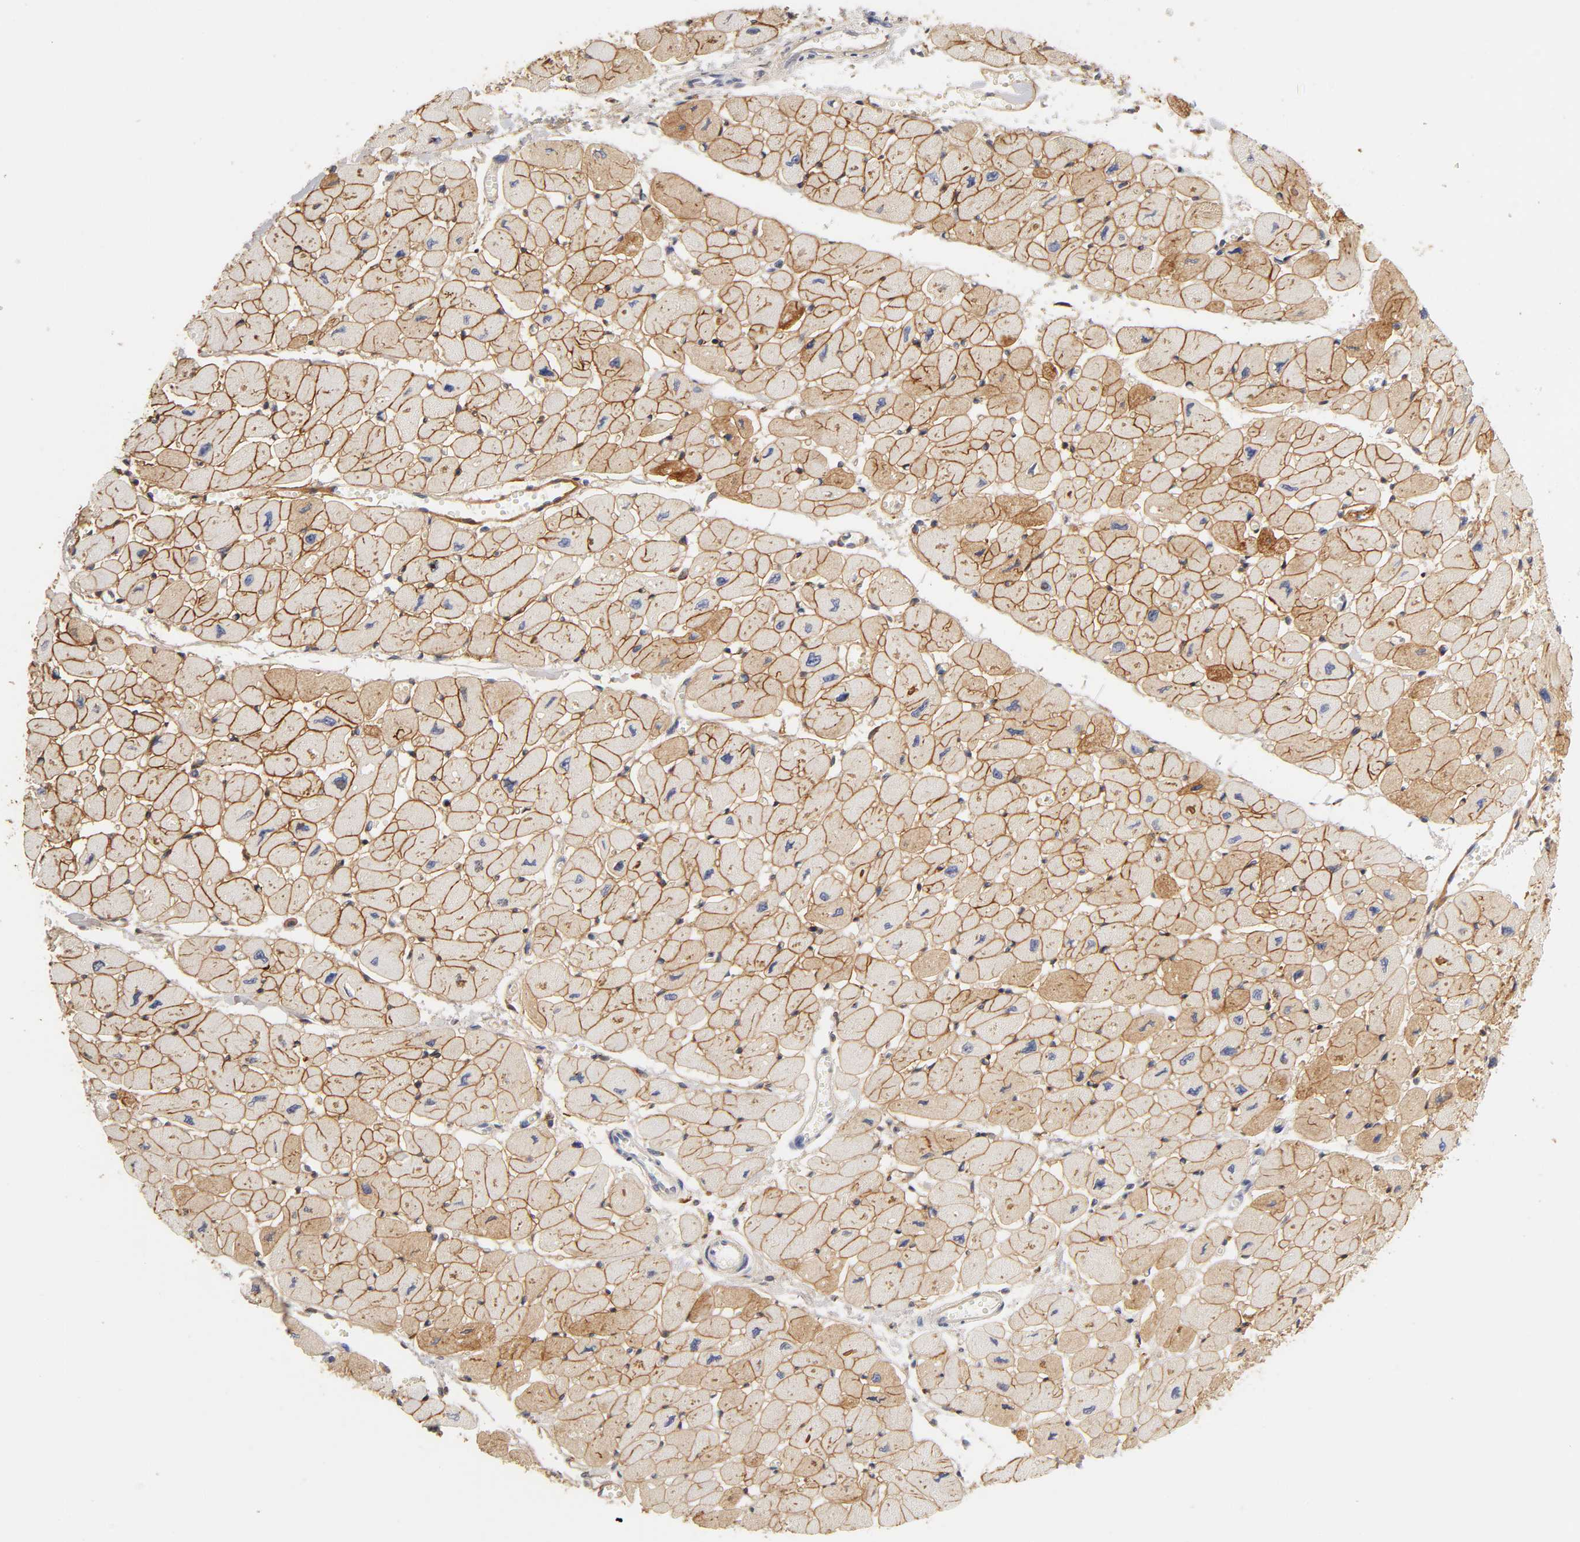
{"staining": {"intensity": "moderate", "quantity": ">75%", "location": "cytoplasmic/membranous"}, "tissue": "heart muscle", "cell_type": "Cardiomyocytes", "image_type": "normal", "snomed": [{"axis": "morphology", "description": "Normal tissue, NOS"}, {"axis": "topography", "description": "Heart"}], "caption": "Immunohistochemistry (IHC) photomicrograph of benign human heart muscle stained for a protein (brown), which displays medium levels of moderate cytoplasmic/membranous staining in approximately >75% of cardiomyocytes.", "gene": "LAMB1", "patient": {"sex": "female", "age": 54}}